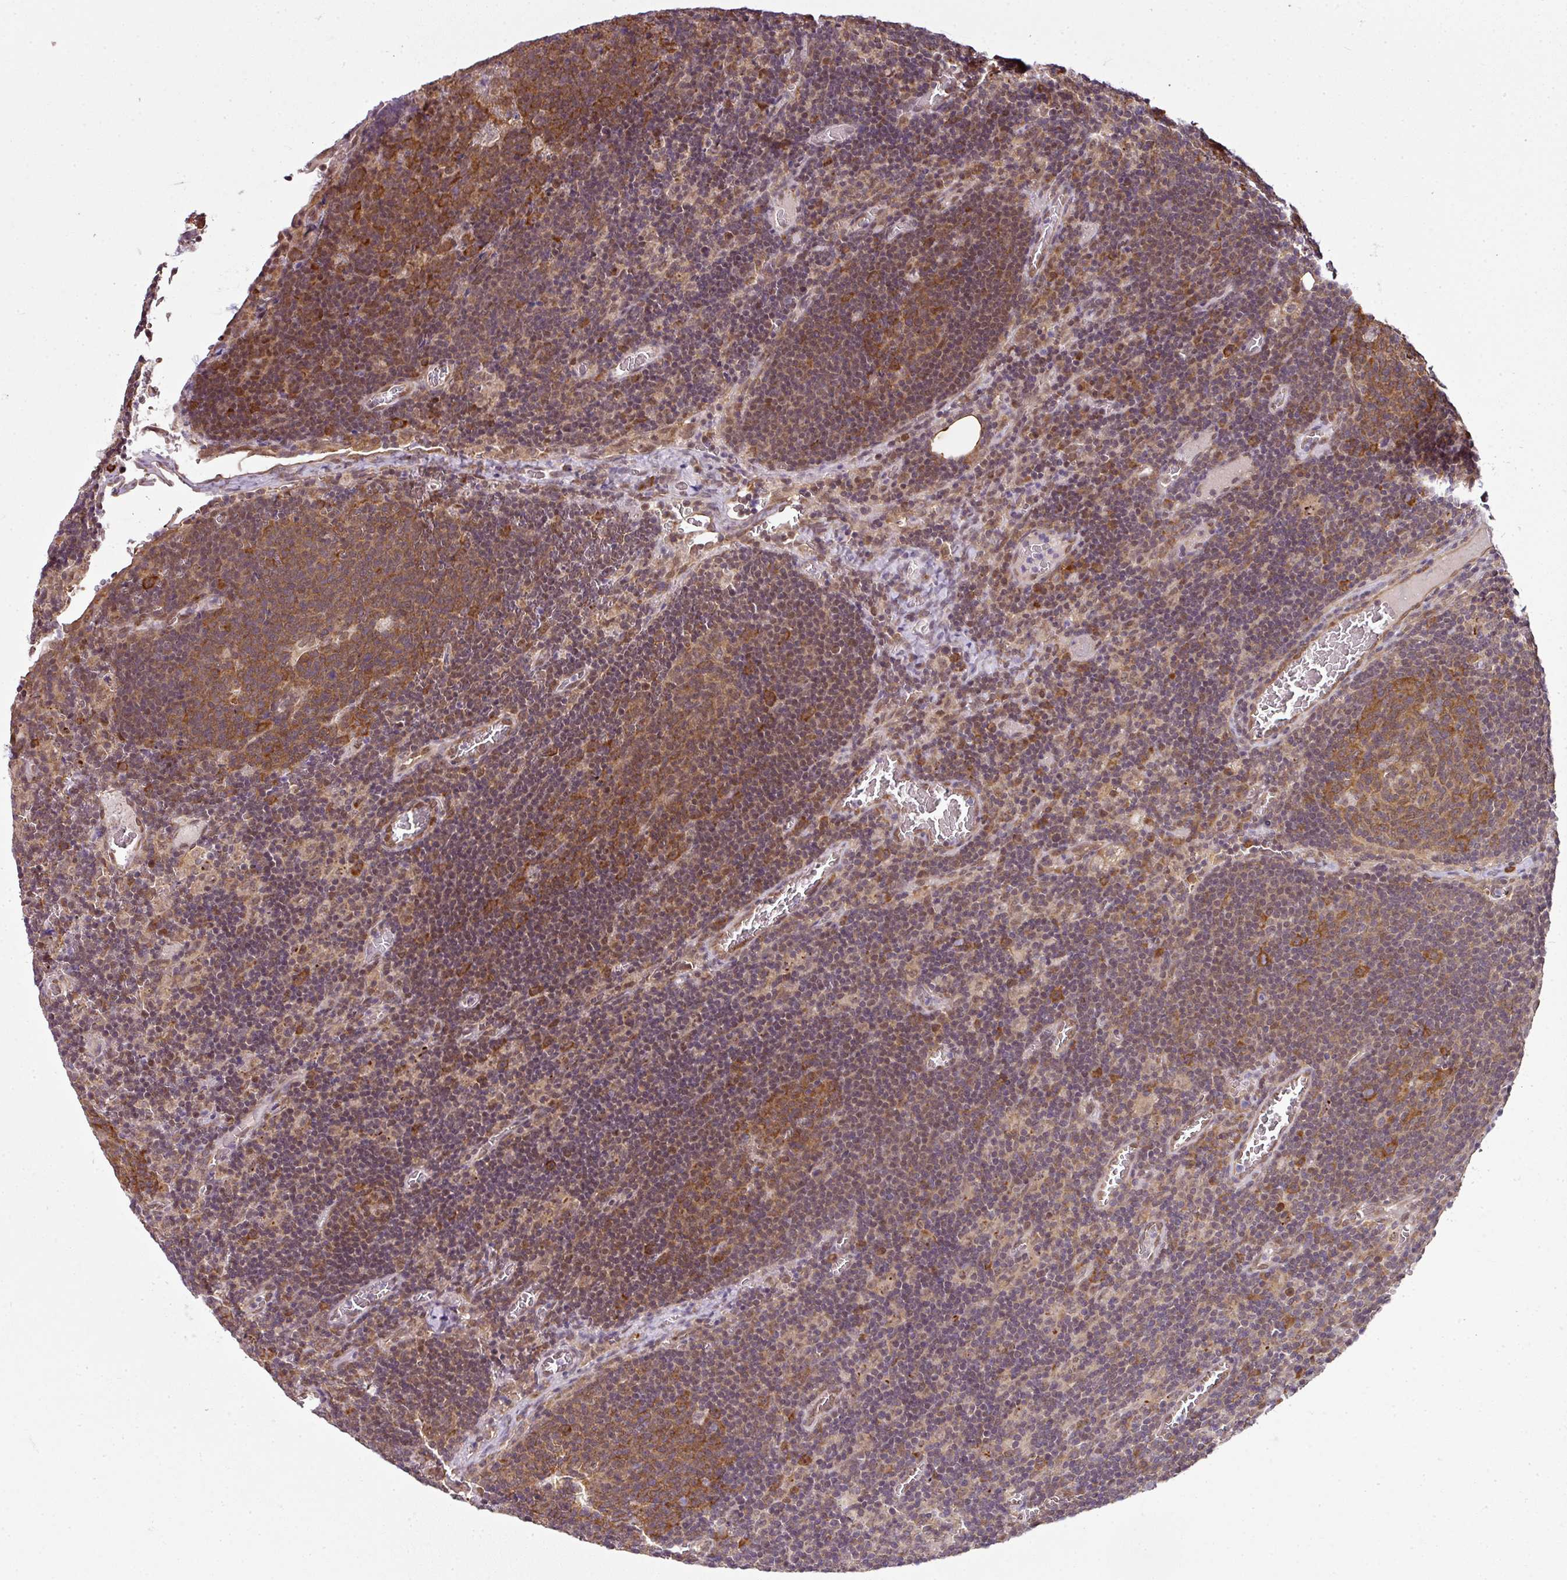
{"staining": {"intensity": "moderate", "quantity": ">75%", "location": "cytoplasmic/membranous"}, "tissue": "lymph node", "cell_type": "Germinal center cells", "image_type": "normal", "snomed": [{"axis": "morphology", "description": "Normal tissue, NOS"}, {"axis": "topography", "description": "Lymph node"}], "caption": "Moderate cytoplasmic/membranous protein expression is seen in approximately >75% of germinal center cells in lymph node.", "gene": "RBM14", "patient": {"sex": "male", "age": 50}}